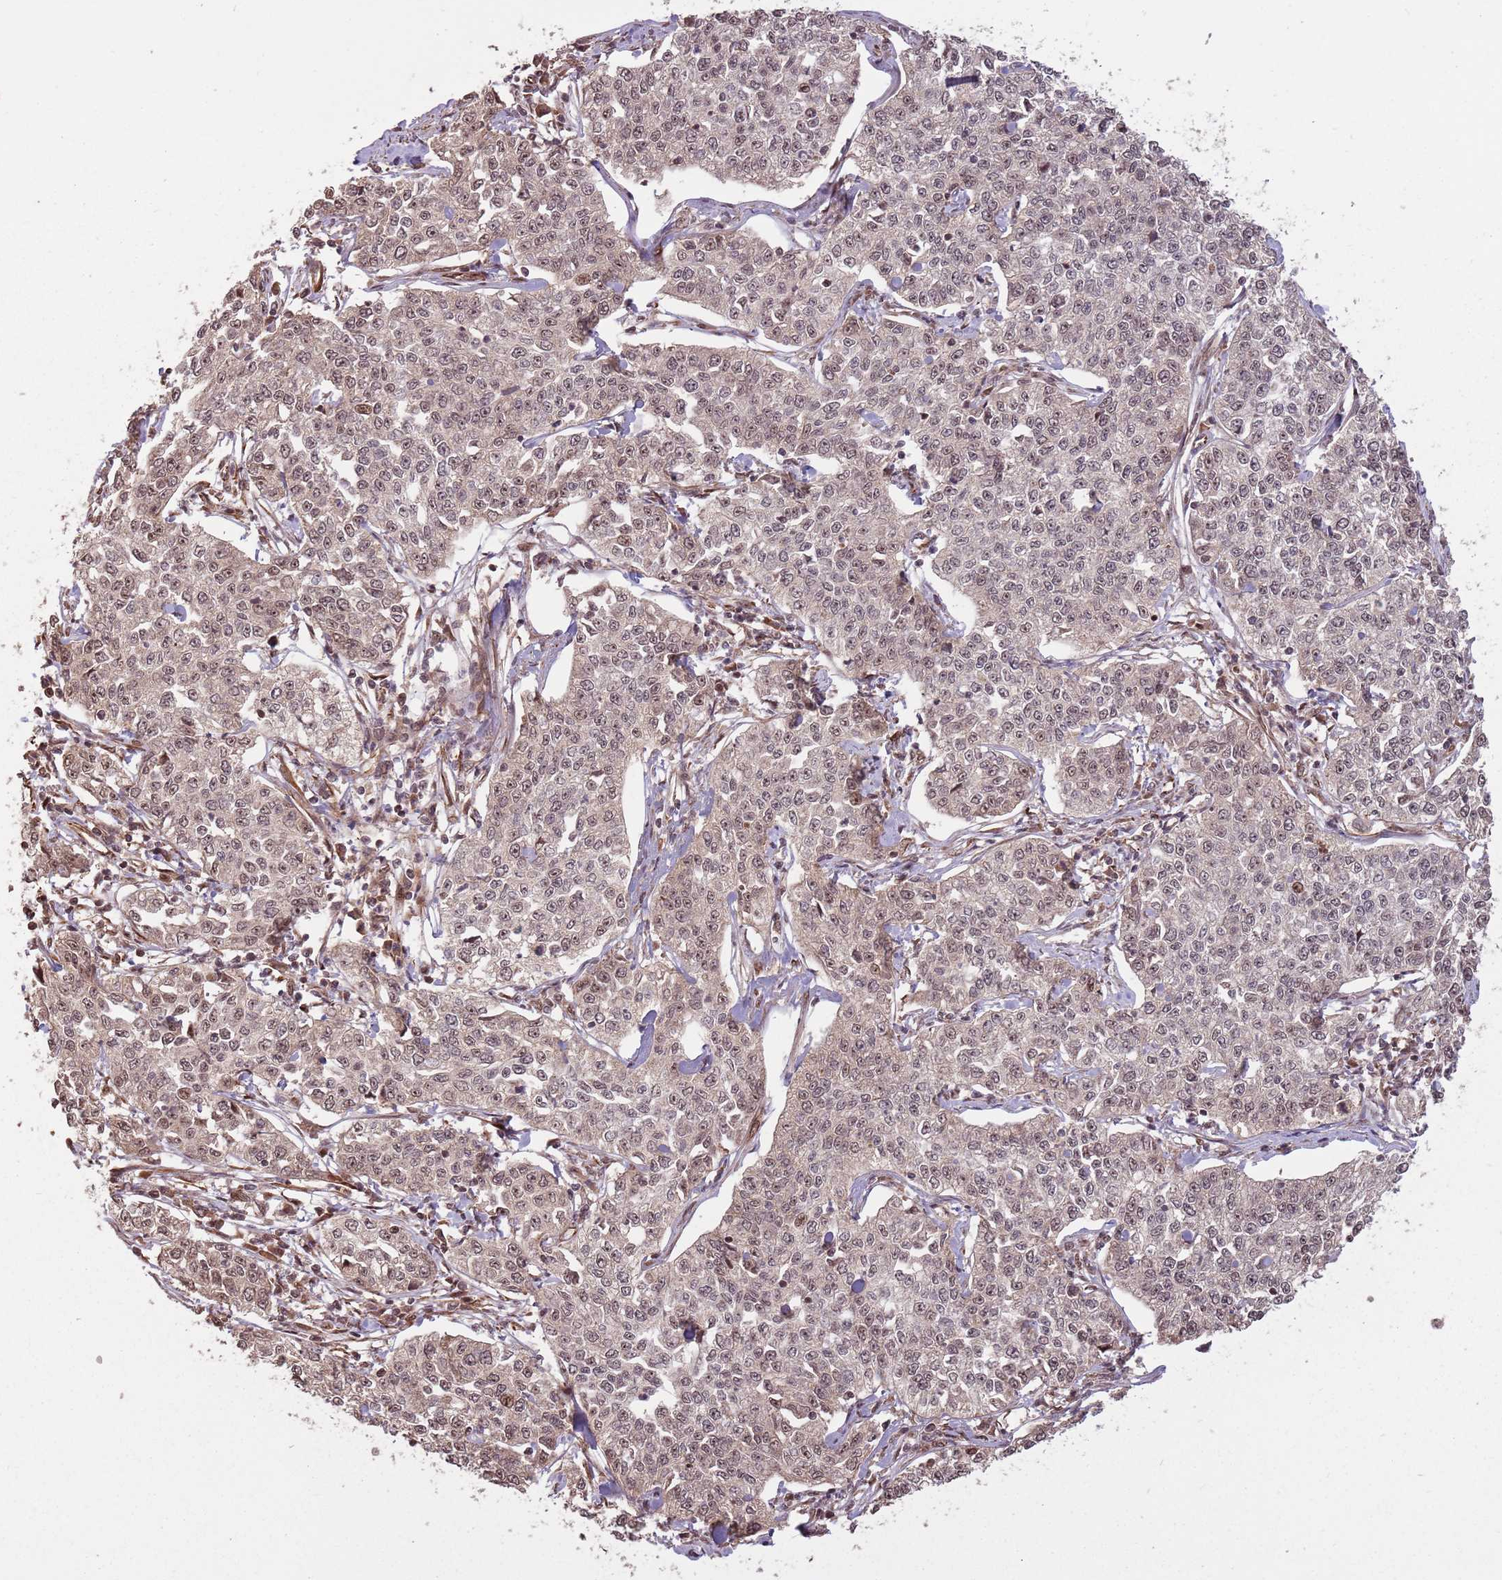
{"staining": {"intensity": "moderate", "quantity": "<25%", "location": "nuclear"}, "tissue": "cervical cancer", "cell_type": "Tumor cells", "image_type": "cancer", "snomed": [{"axis": "morphology", "description": "Squamous cell carcinoma, NOS"}, {"axis": "topography", "description": "Cervix"}], "caption": "IHC (DAB) staining of cervical cancer shows moderate nuclear protein positivity in approximately <25% of tumor cells. (brown staining indicates protein expression, while blue staining denotes nuclei).", "gene": "ADAMTS3", "patient": {"sex": "female", "age": 35}}